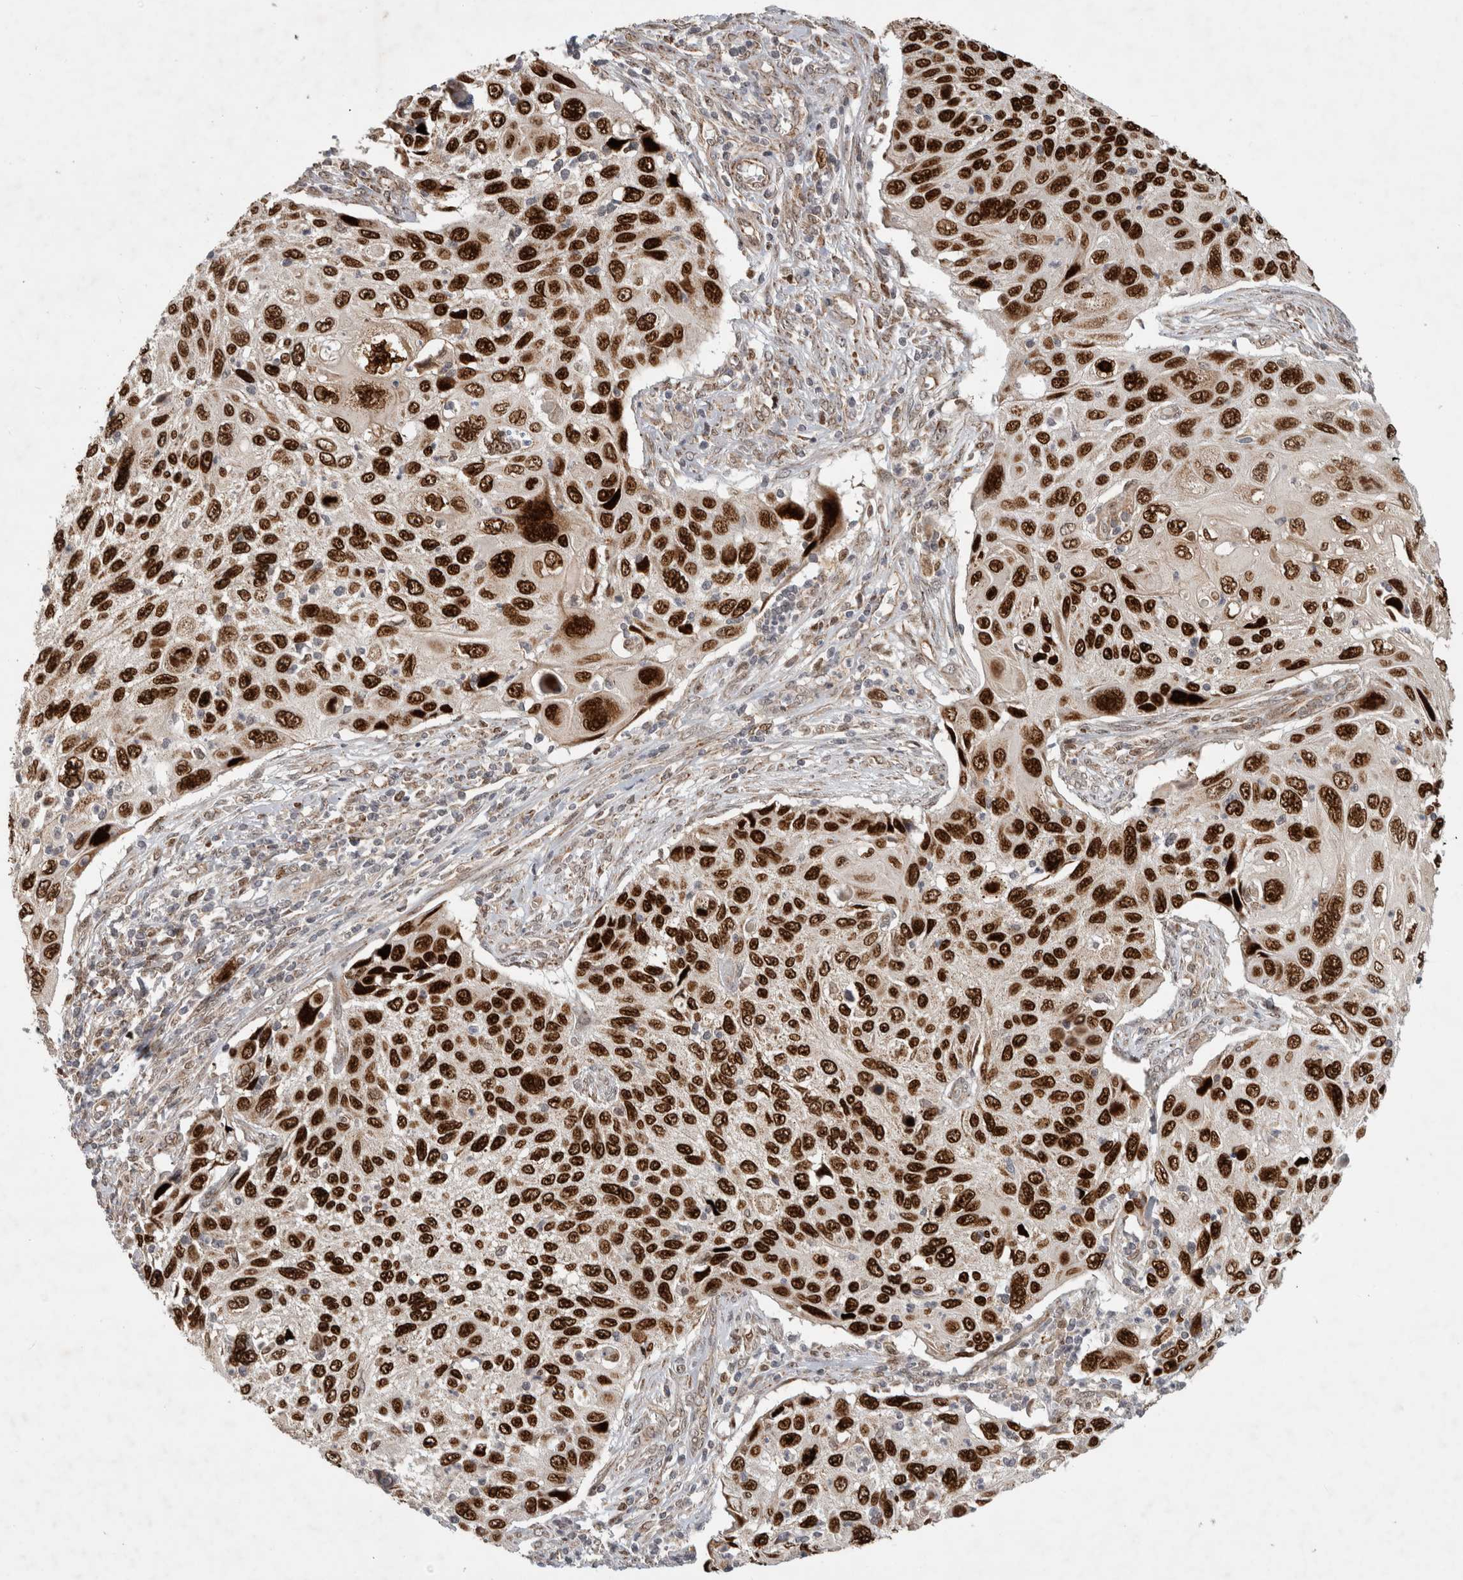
{"staining": {"intensity": "strong", "quantity": ">75%", "location": "nuclear"}, "tissue": "cervical cancer", "cell_type": "Tumor cells", "image_type": "cancer", "snomed": [{"axis": "morphology", "description": "Squamous cell carcinoma, NOS"}, {"axis": "topography", "description": "Cervix"}], "caption": "Immunohistochemical staining of human cervical cancer demonstrates high levels of strong nuclear expression in approximately >75% of tumor cells.", "gene": "INSRR", "patient": {"sex": "female", "age": 70}}